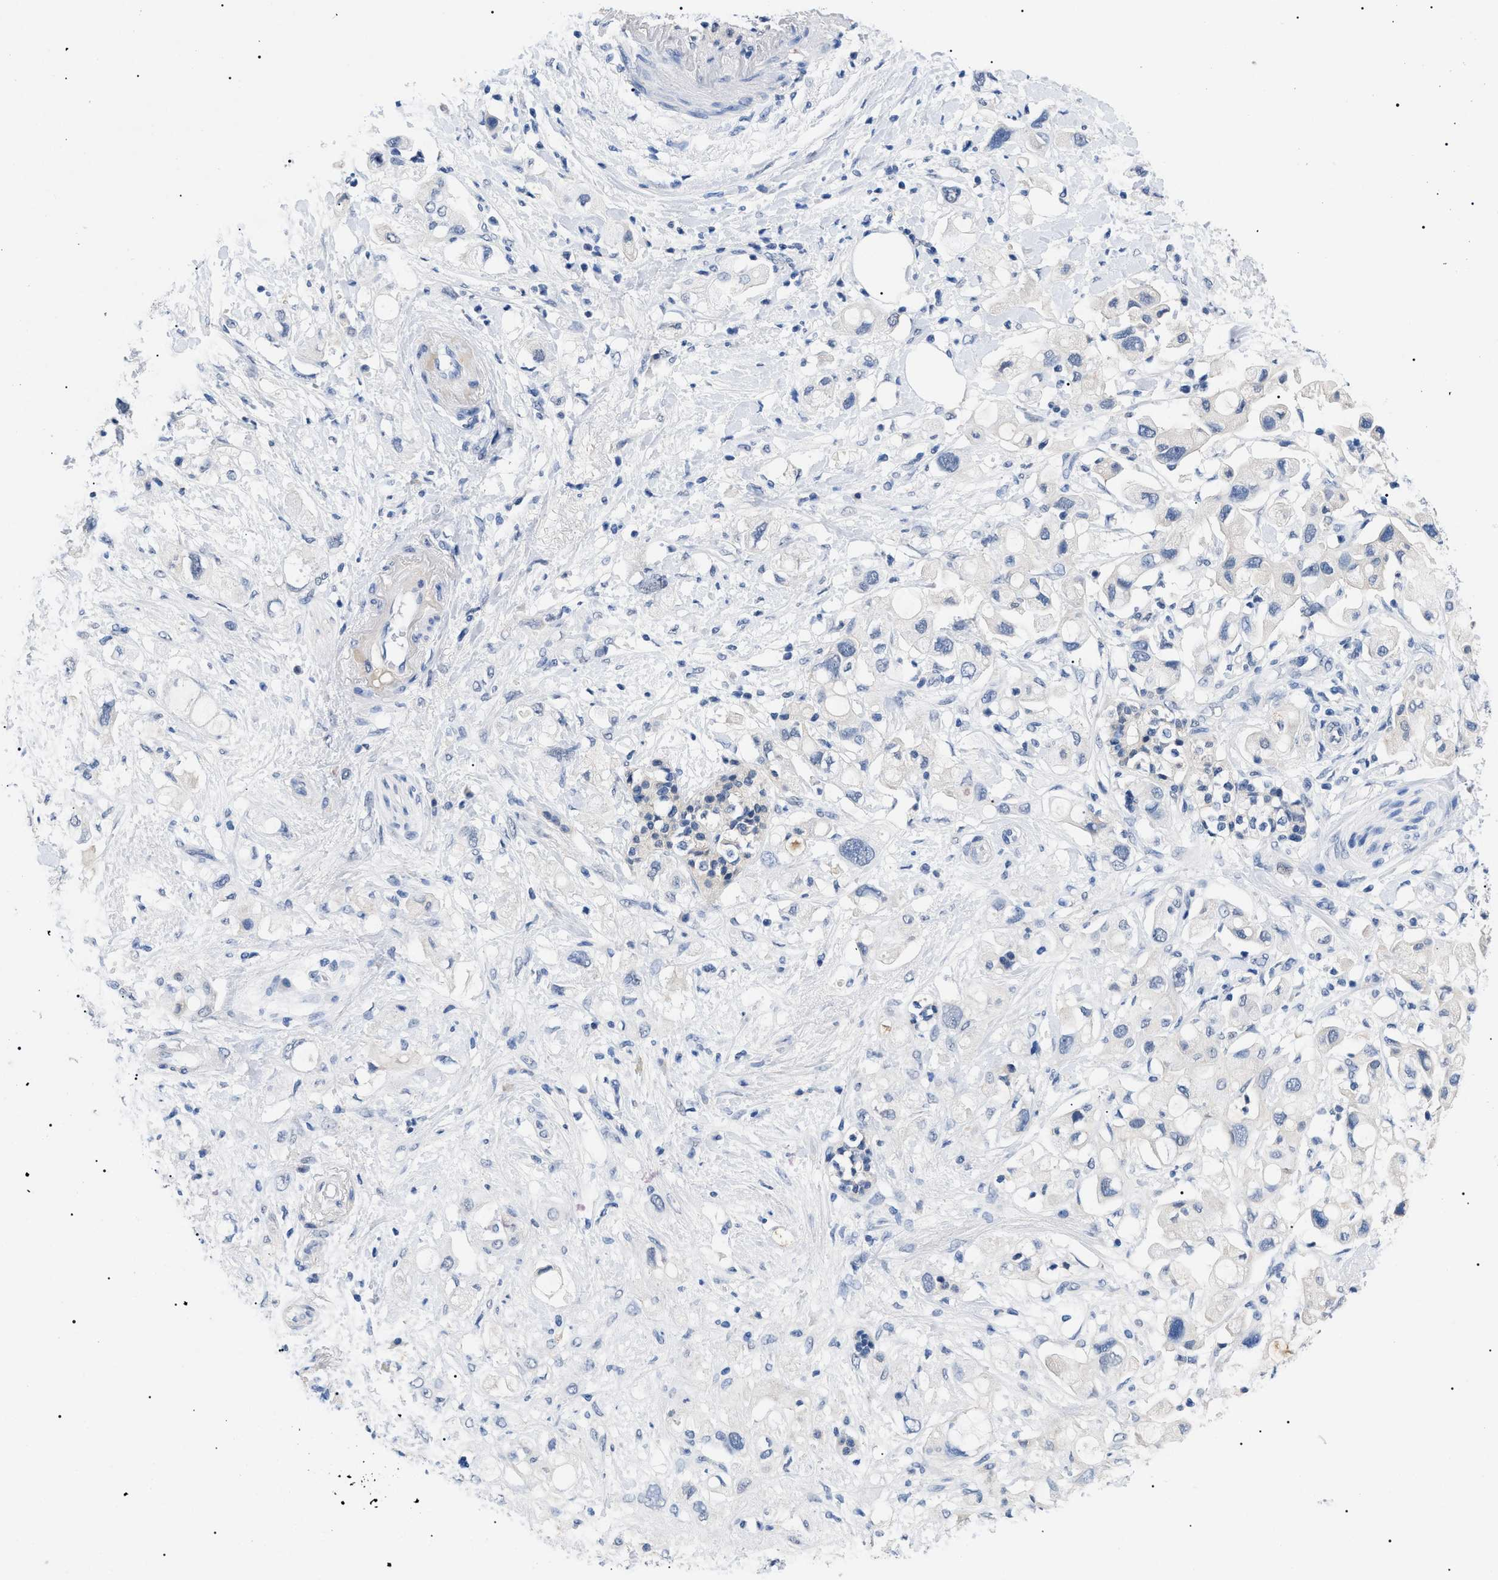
{"staining": {"intensity": "negative", "quantity": "none", "location": "none"}, "tissue": "pancreatic cancer", "cell_type": "Tumor cells", "image_type": "cancer", "snomed": [{"axis": "morphology", "description": "Adenocarcinoma, NOS"}, {"axis": "topography", "description": "Pancreas"}], "caption": "An immunohistochemistry image of pancreatic adenocarcinoma is shown. There is no staining in tumor cells of pancreatic adenocarcinoma.", "gene": "PRRT2", "patient": {"sex": "female", "age": 56}}